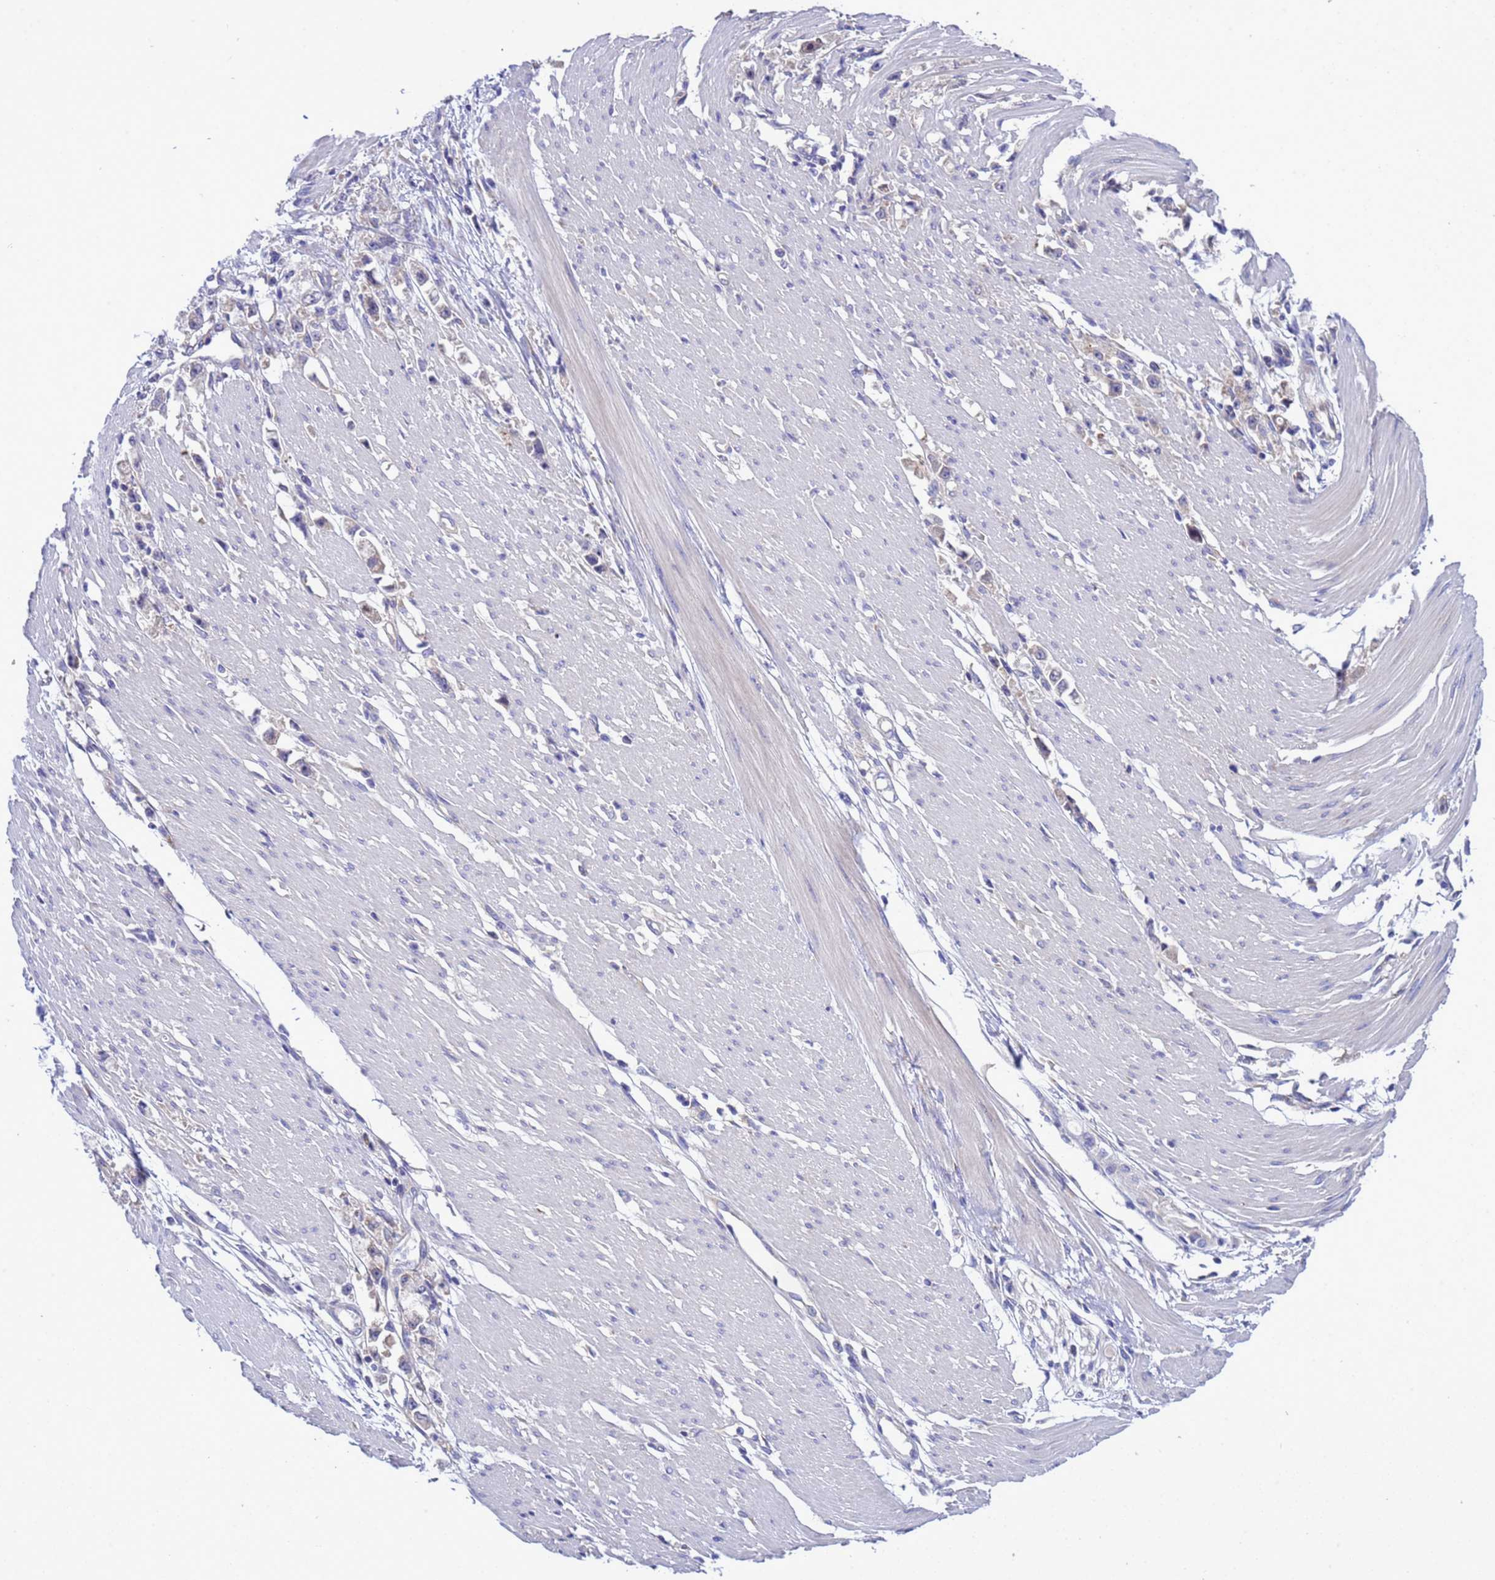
{"staining": {"intensity": "negative", "quantity": "none", "location": "none"}, "tissue": "stomach cancer", "cell_type": "Tumor cells", "image_type": "cancer", "snomed": [{"axis": "morphology", "description": "Adenocarcinoma, NOS"}, {"axis": "topography", "description": "Stomach"}], "caption": "Stomach adenocarcinoma stained for a protein using immunohistochemistry demonstrates no staining tumor cells.", "gene": "RC3H2", "patient": {"sex": "female", "age": 59}}